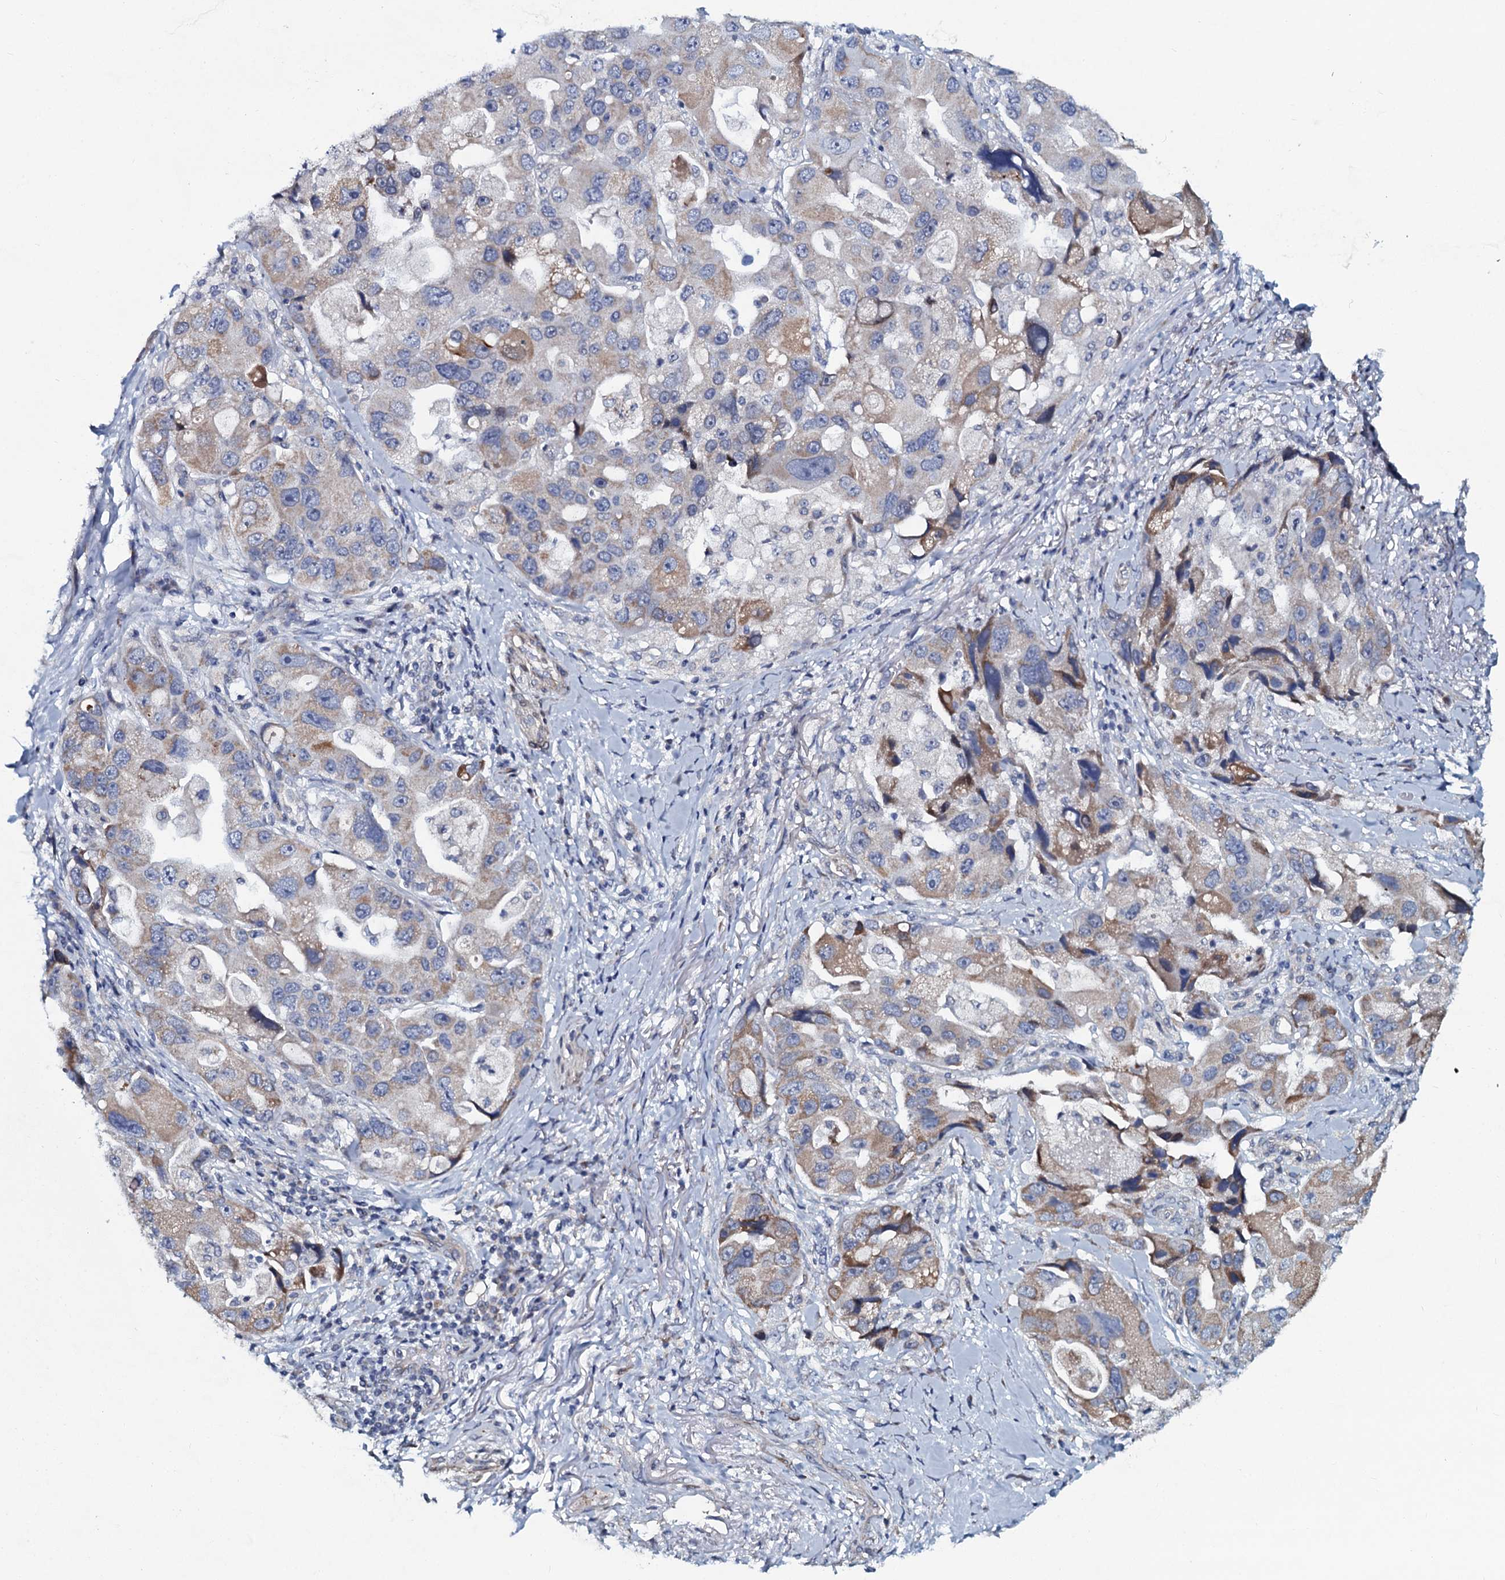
{"staining": {"intensity": "moderate", "quantity": "<25%", "location": "cytoplasmic/membranous"}, "tissue": "lung cancer", "cell_type": "Tumor cells", "image_type": "cancer", "snomed": [{"axis": "morphology", "description": "Adenocarcinoma, NOS"}, {"axis": "topography", "description": "Lung"}], "caption": "Protein expression analysis of lung cancer demonstrates moderate cytoplasmic/membranous positivity in about <25% of tumor cells.", "gene": "KCTD4", "patient": {"sex": "female", "age": 54}}